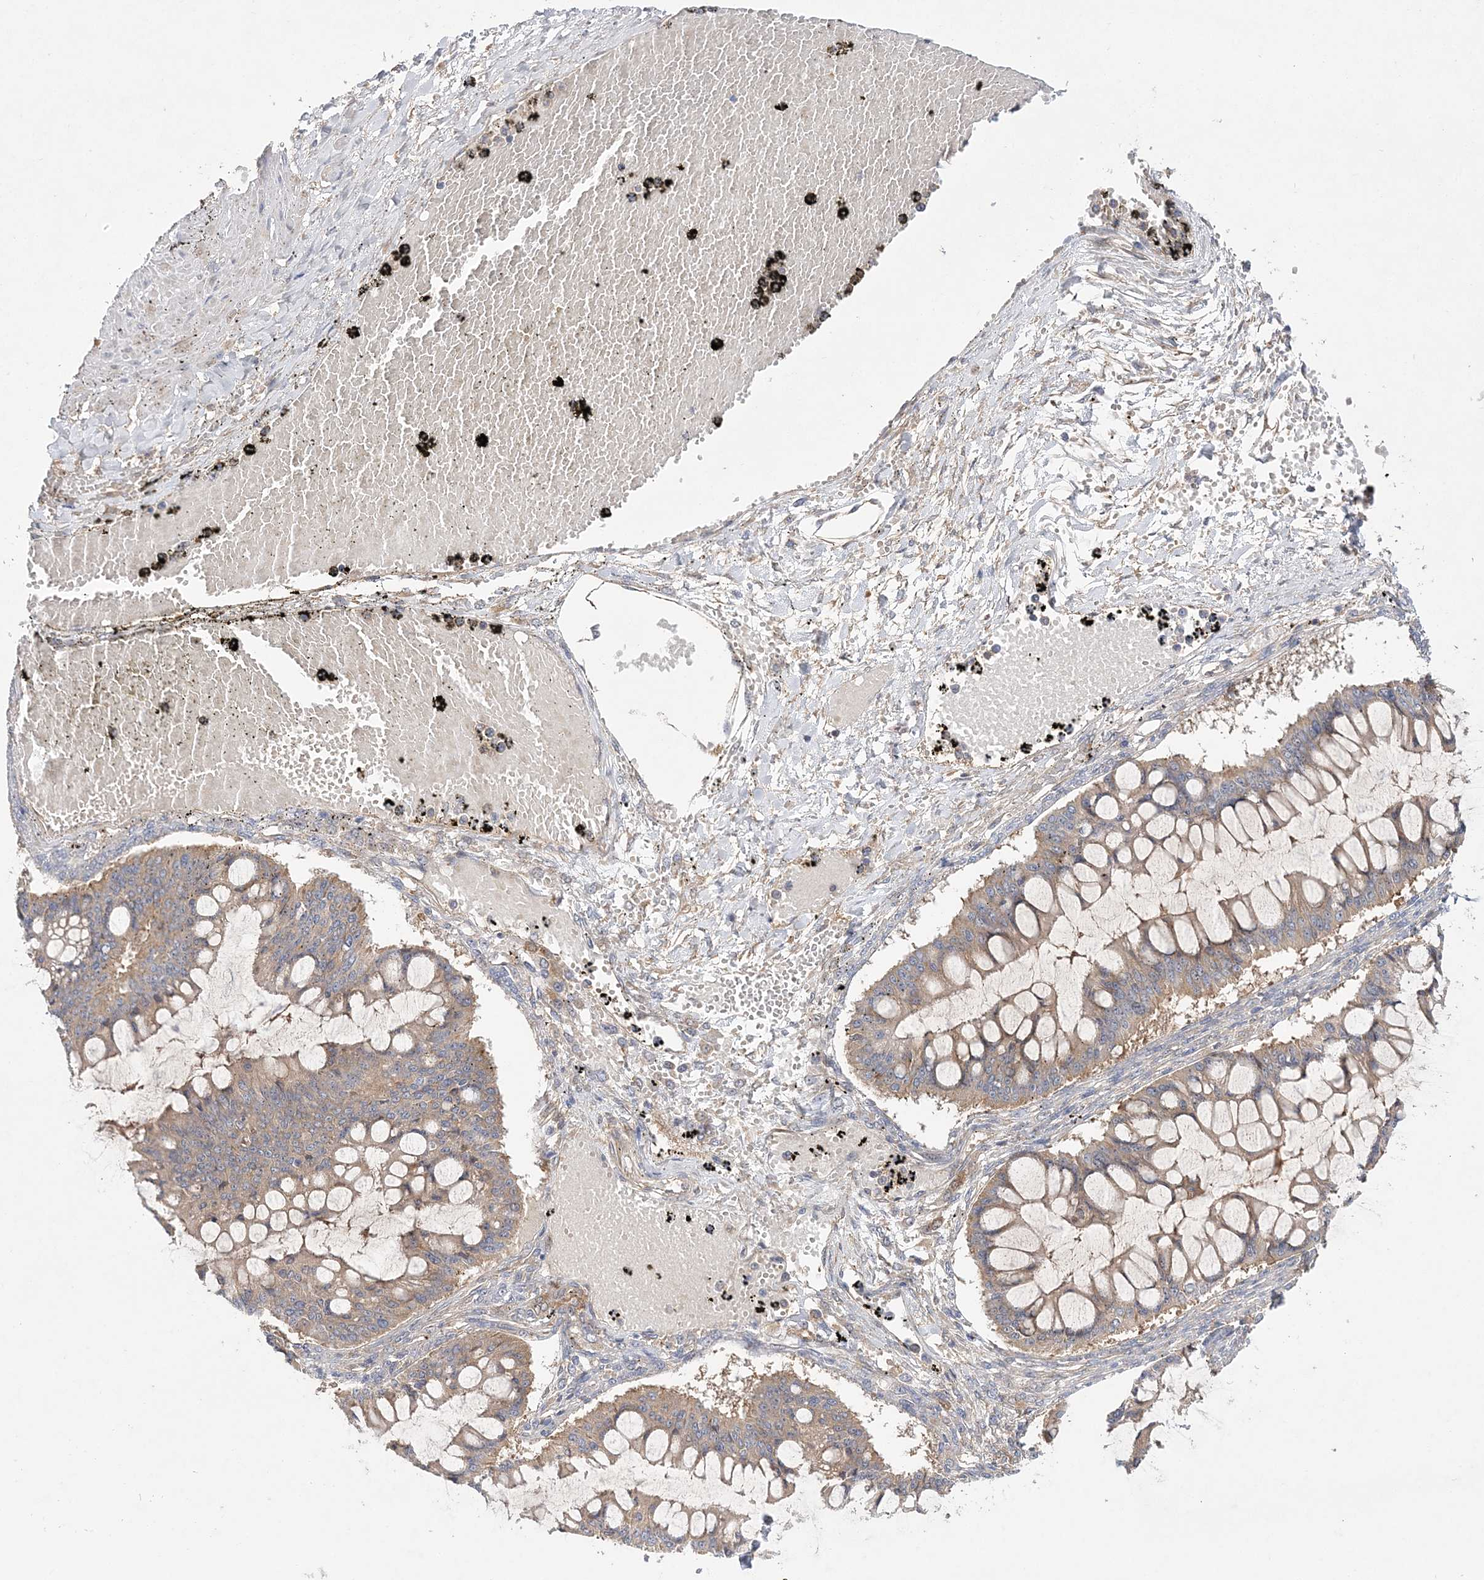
{"staining": {"intensity": "weak", "quantity": "25%-75%", "location": "cytoplasmic/membranous"}, "tissue": "ovarian cancer", "cell_type": "Tumor cells", "image_type": "cancer", "snomed": [{"axis": "morphology", "description": "Cystadenocarcinoma, mucinous, NOS"}, {"axis": "topography", "description": "Ovary"}], "caption": "Protein expression analysis of human ovarian mucinous cystadenocarcinoma reveals weak cytoplasmic/membranous positivity in about 25%-75% of tumor cells. Using DAB (3,3'-diaminobenzidine) (brown) and hematoxylin (blue) stains, captured at high magnification using brightfield microscopy.", "gene": "TMEM9B", "patient": {"sex": "female", "age": 73}}